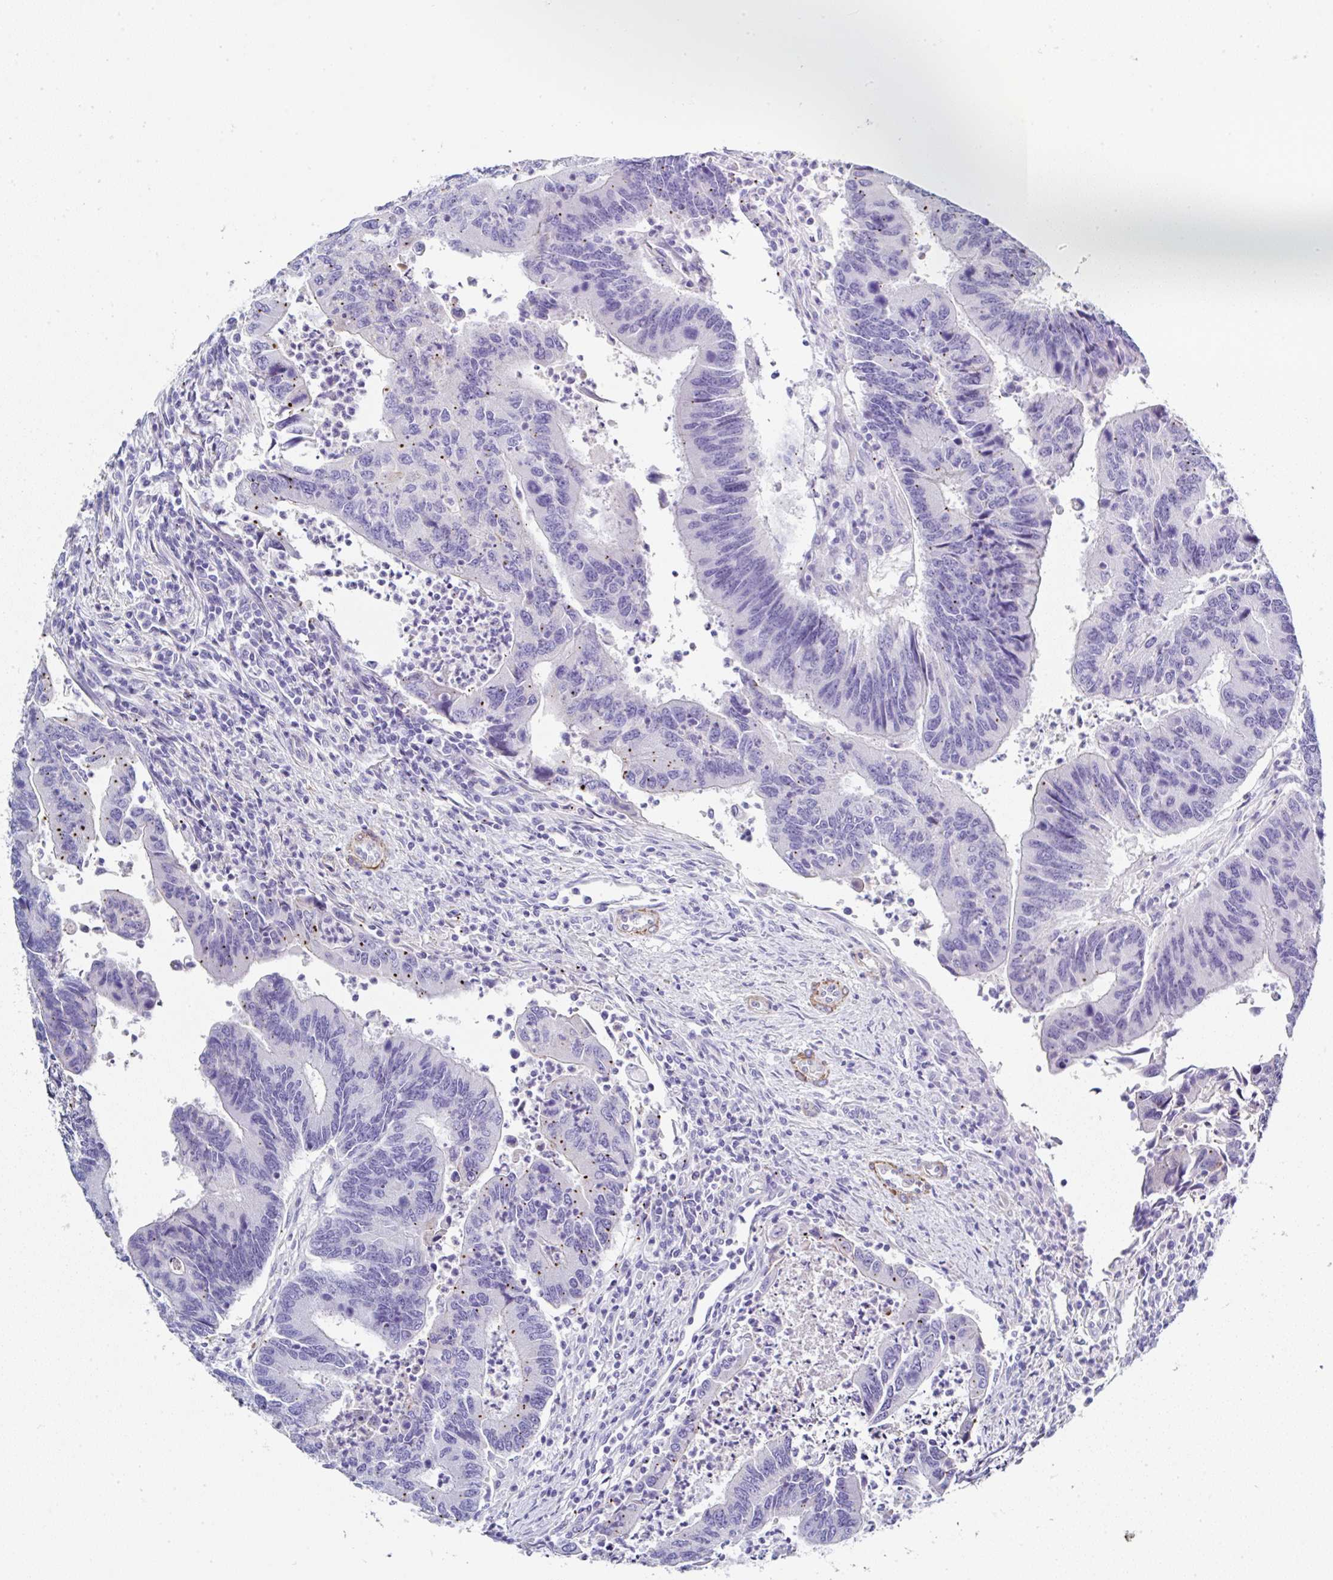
{"staining": {"intensity": "negative", "quantity": "none", "location": "none"}, "tissue": "colorectal cancer", "cell_type": "Tumor cells", "image_type": "cancer", "snomed": [{"axis": "morphology", "description": "Adenocarcinoma, NOS"}, {"axis": "topography", "description": "Colon"}], "caption": "Tumor cells are negative for brown protein staining in adenocarcinoma (colorectal).", "gene": "PPFIA4", "patient": {"sex": "female", "age": 67}}